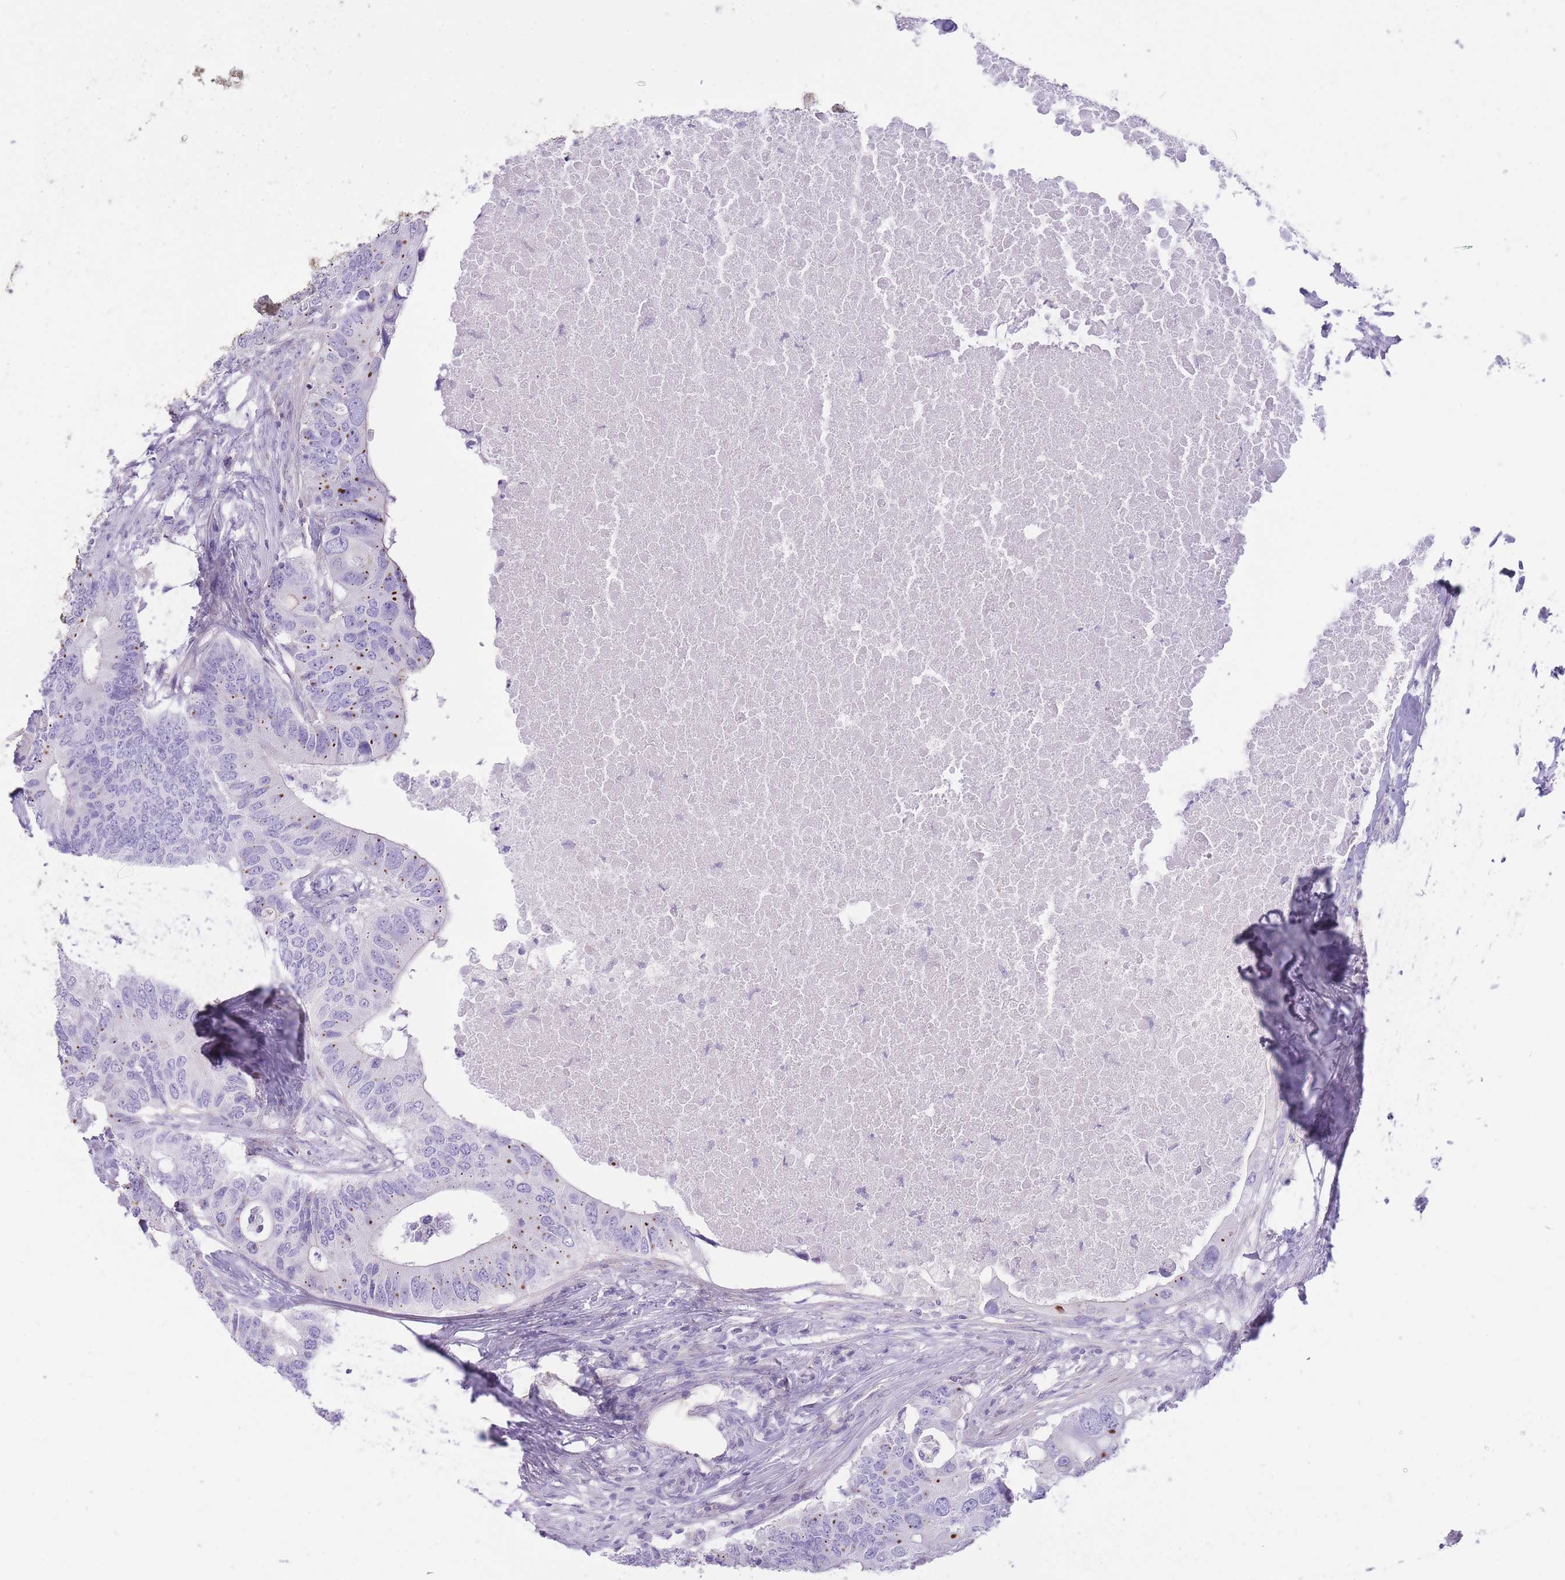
{"staining": {"intensity": "negative", "quantity": "none", "location": "none"}, "tissue": "colorectal cancer", "cell_type": "Tumor cells", "image_type": "cancer", "snomed": [{"axis": "morphology", "description": "Adenocarcinoma, NOS"}, {"axis": "topography", "description": "Colon"}], "caption": "Immunohistochemical staining of colorectal adenocarcinoma demonstrates no significant staining in tumor cells.", "gene": "OR11H12", "patient": {"sex": "male", "age": 71}}